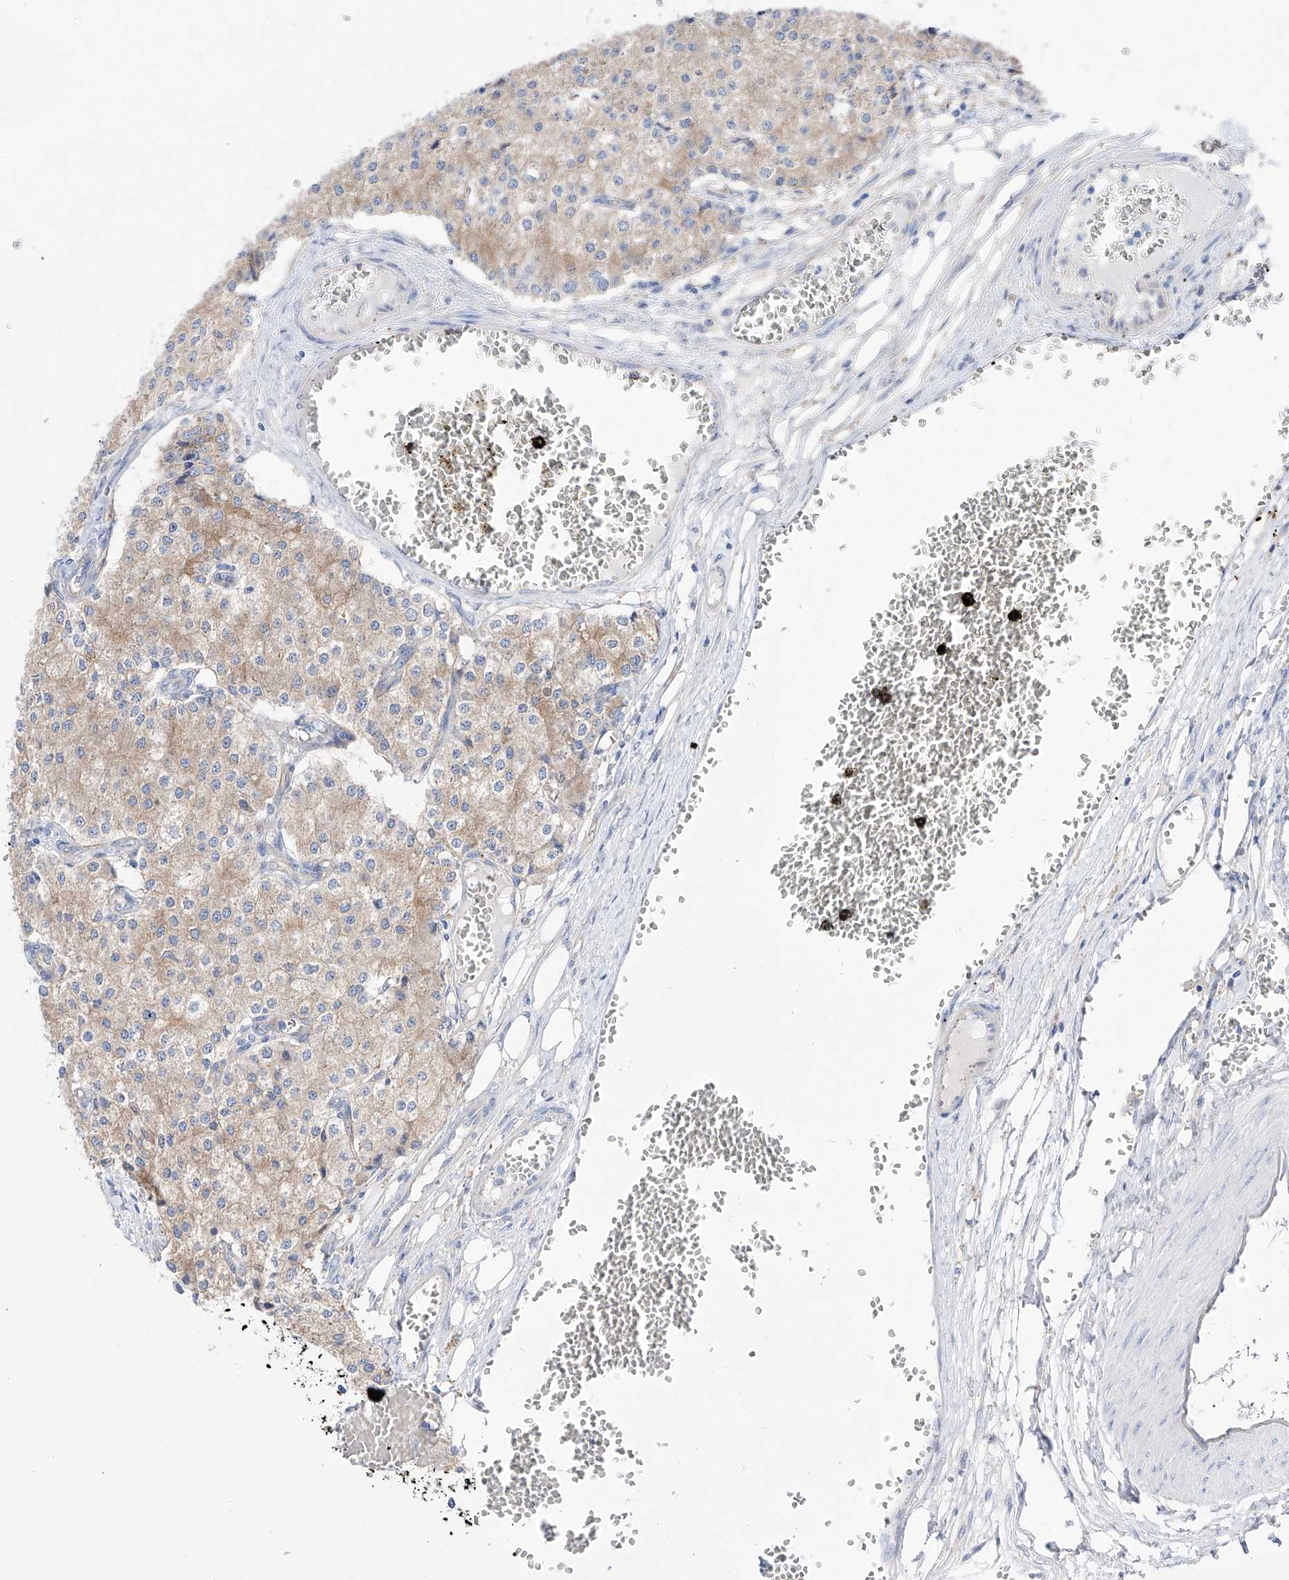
{"staining": {"intensity": "weak", "quantity": "25%-75%", "location": "cytoplasmic/membranous"}, "tissue": "carcinoid", "cell_type": "Tumor cells", "image_type": "cancer", "snomed": [{"axis": "morphology", "description": "Carcinoid, malignant, NOS"}, {"axis": "topography", "description": "Colon"}], "caption": "Weak cytoplasmic/membranous staining for a protein is present in approximately 25%-75% of tumor cells of carcinoid (malignant) using IHC.", "gene": "ZNF653", "patient": {"sex": "female", "age": 52}}